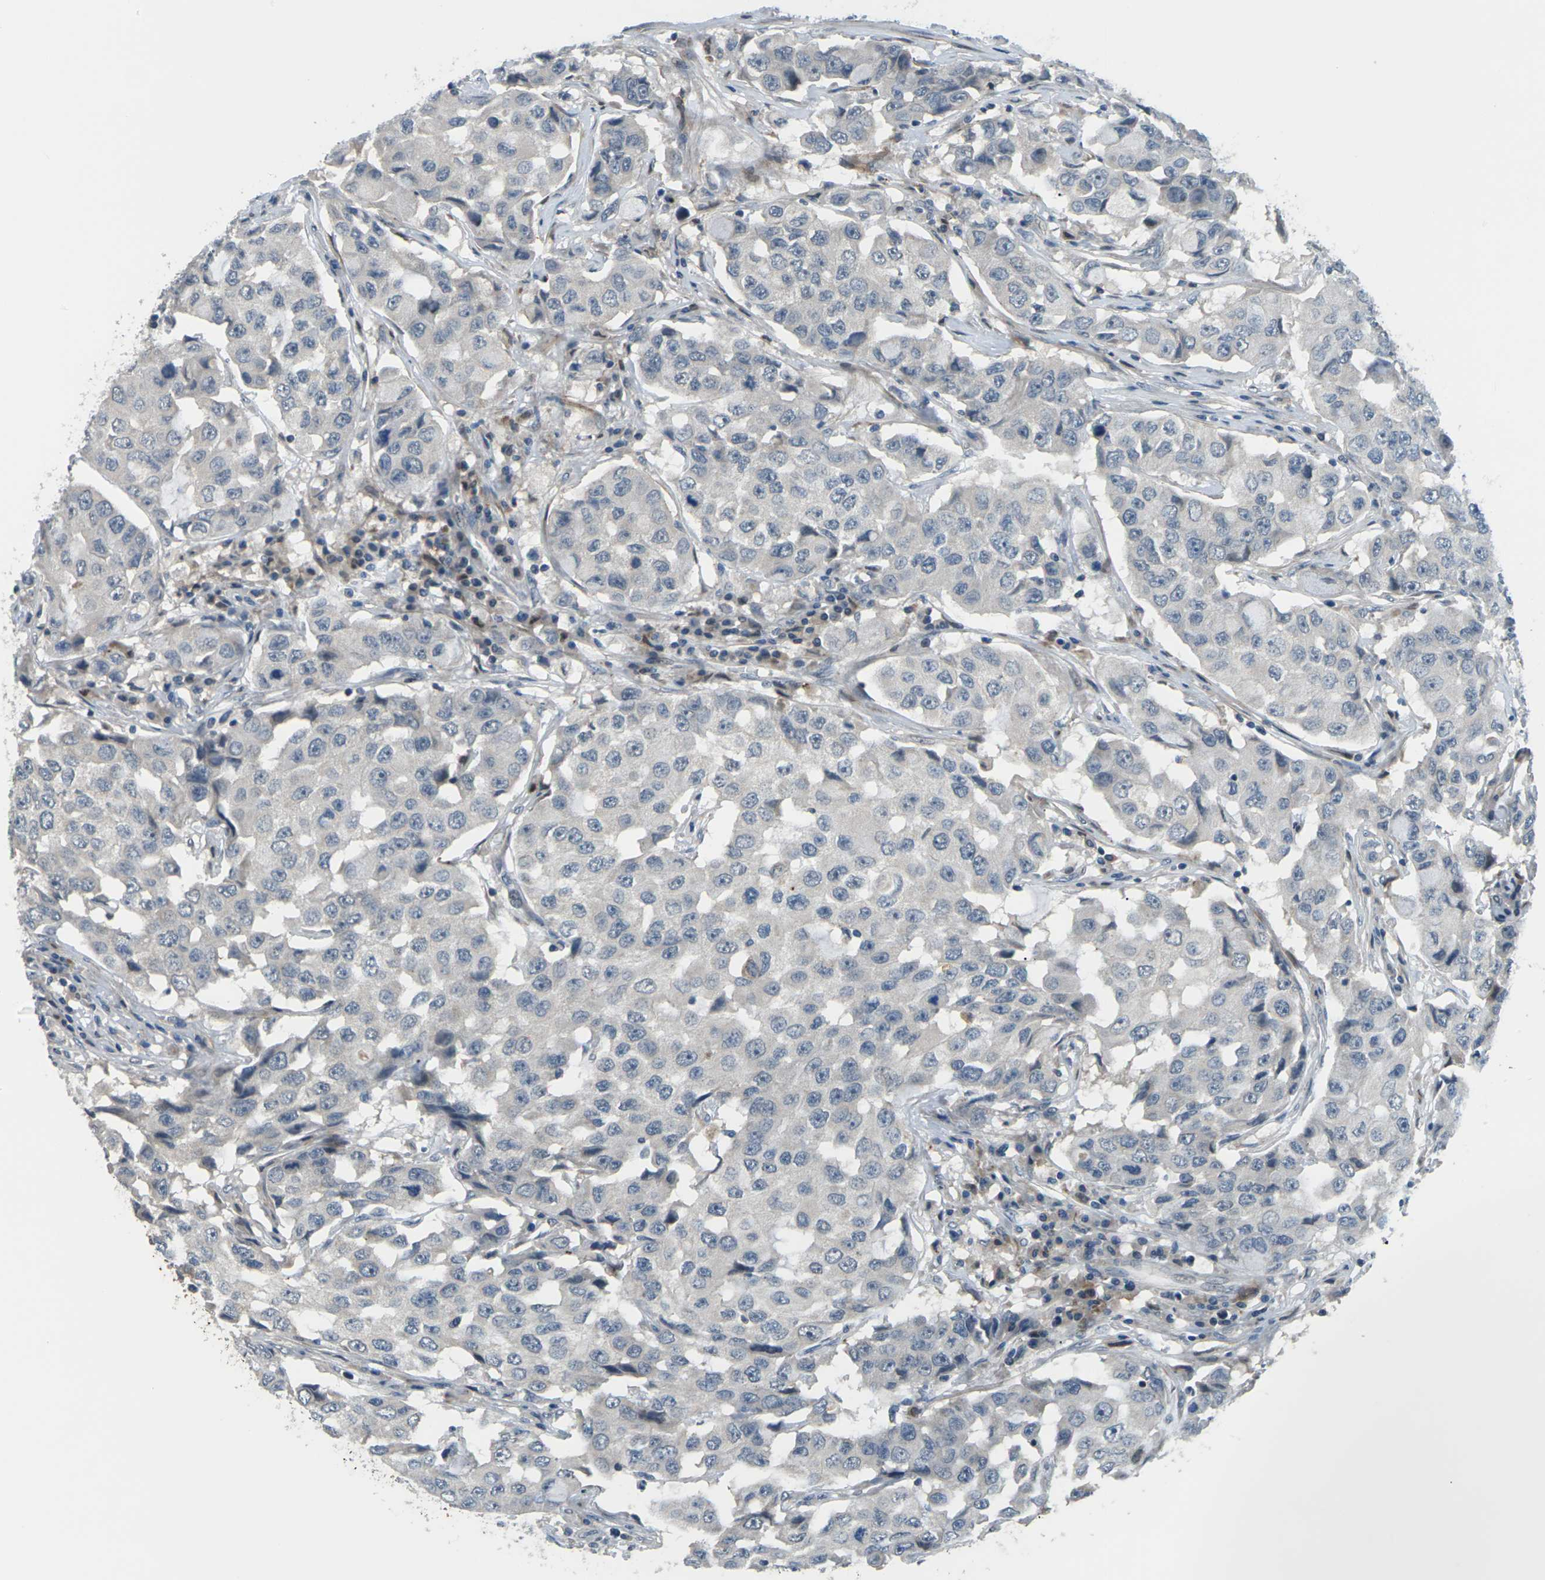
{"staining": {"intensity": "negative", "quantity": "none", "location": "none"}, "tissue": "breast cancer", "cell_type": "Tumor cells", "image_type": "cancer", "snomed": [{"axis": "morphology", "description": "Duct carcinoma"}, {"axis": "topography", "description": "Breast"}], "caption": "This is an immunohistochemistry image of breast cancer (invasive ductal carcinoma). There is no staining in tumor cells.", "gene": "SLC13A3", "patient": {"sex": "female", "age": 27}}